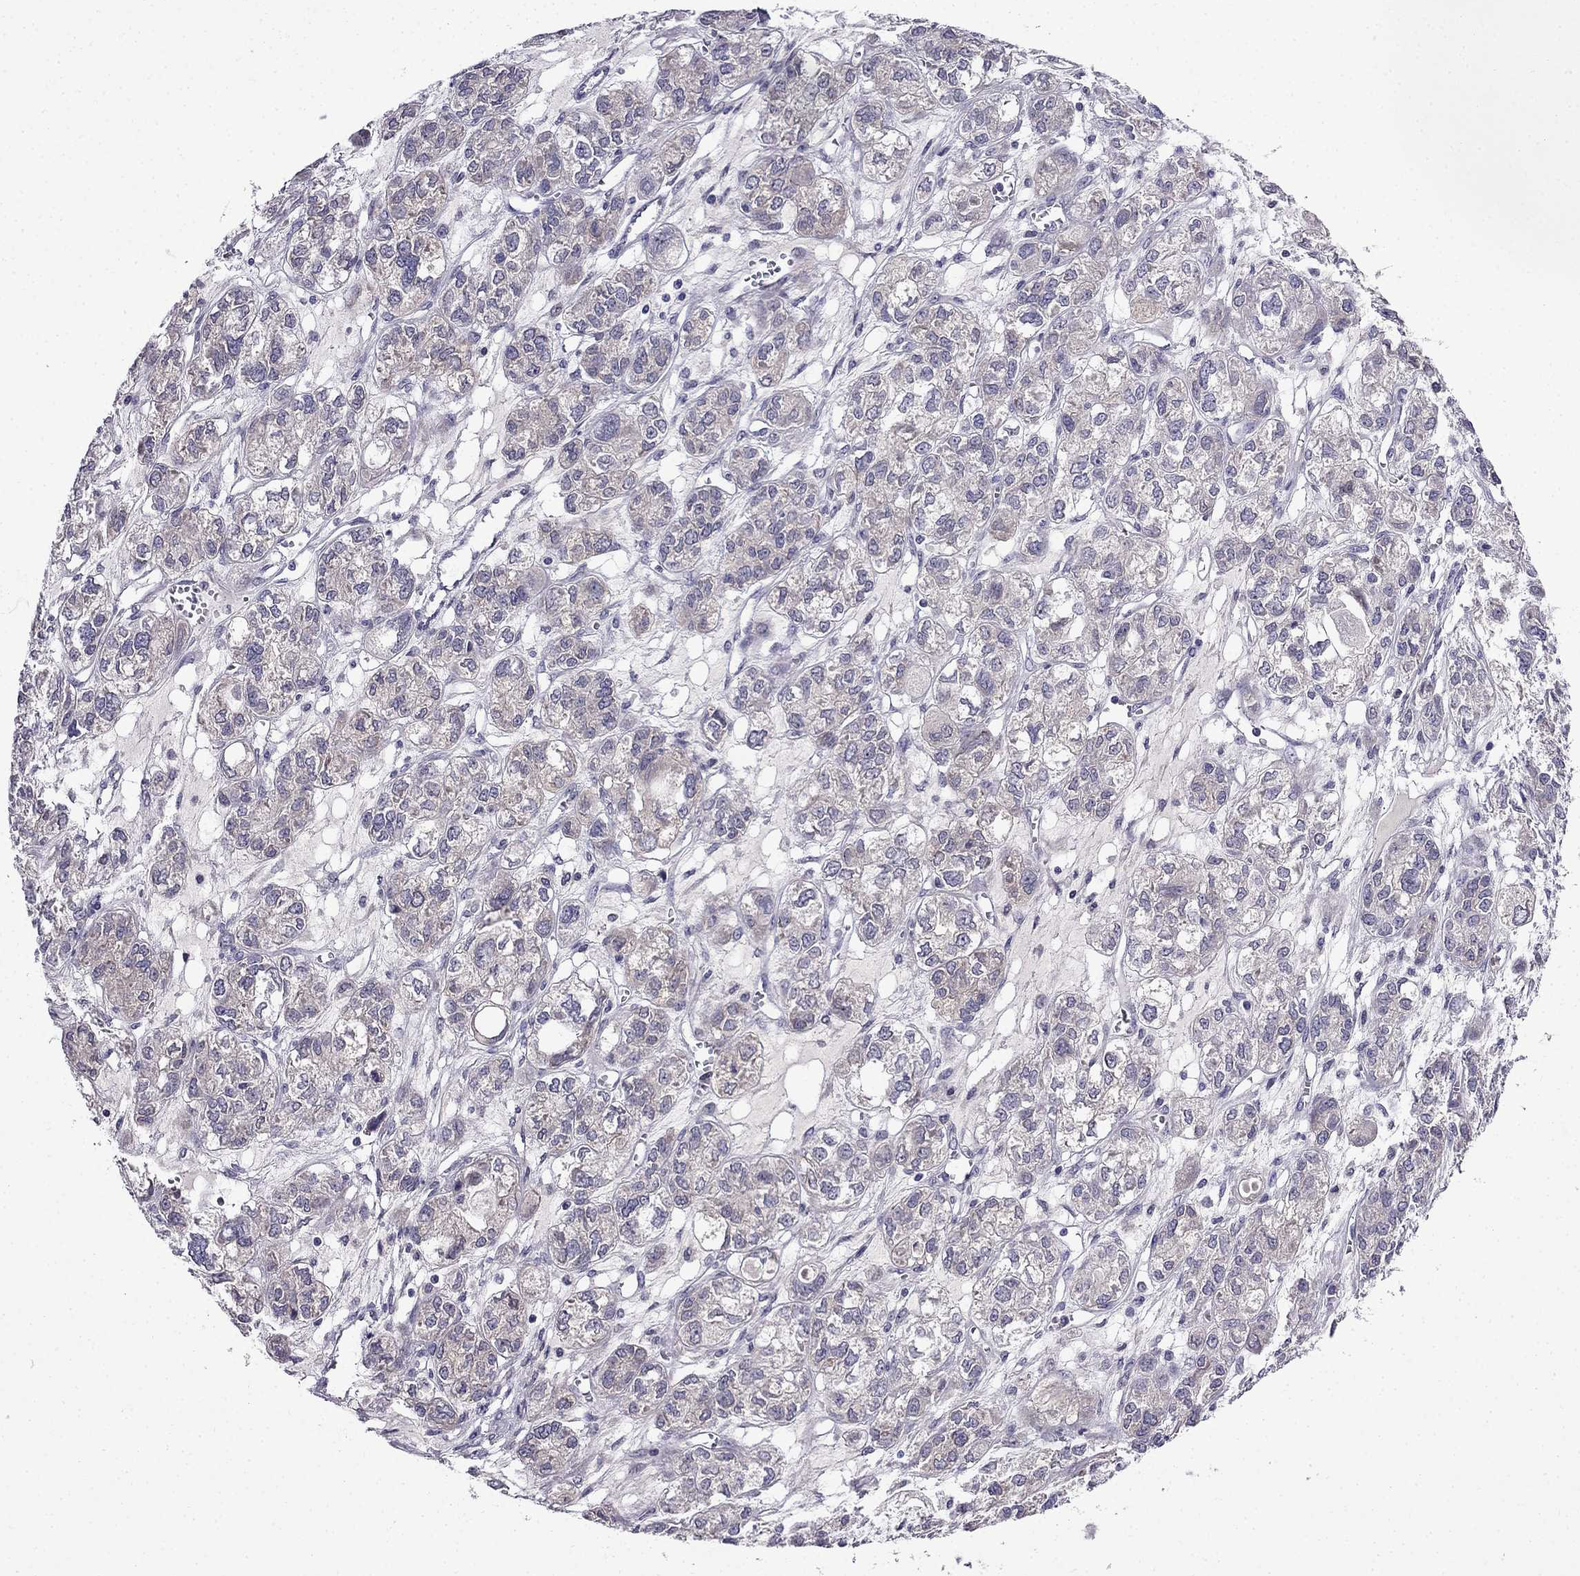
{"staining": {"intensity": "negative", "quantity": "none", "location": "none"}, "tissue": "ovarian cancer", "cell_type": "Tumor cells", "image_type": "cancer", "snomed": [{"axis": "morphology", "description": "Carcinoma, endometroid"}, {"axis": "topography", "description": "Ovary"}], "caption": "Immunohistochemical staining of ovarian cancer (endometroid carcinoma) displays no significant staining in tumor cells. The staining is performed using DAB brown chromogen with nuclei counter-stained in using hematoxylin.", "gene": "PI16", "patient": {"sex": "female", "age": 64}}